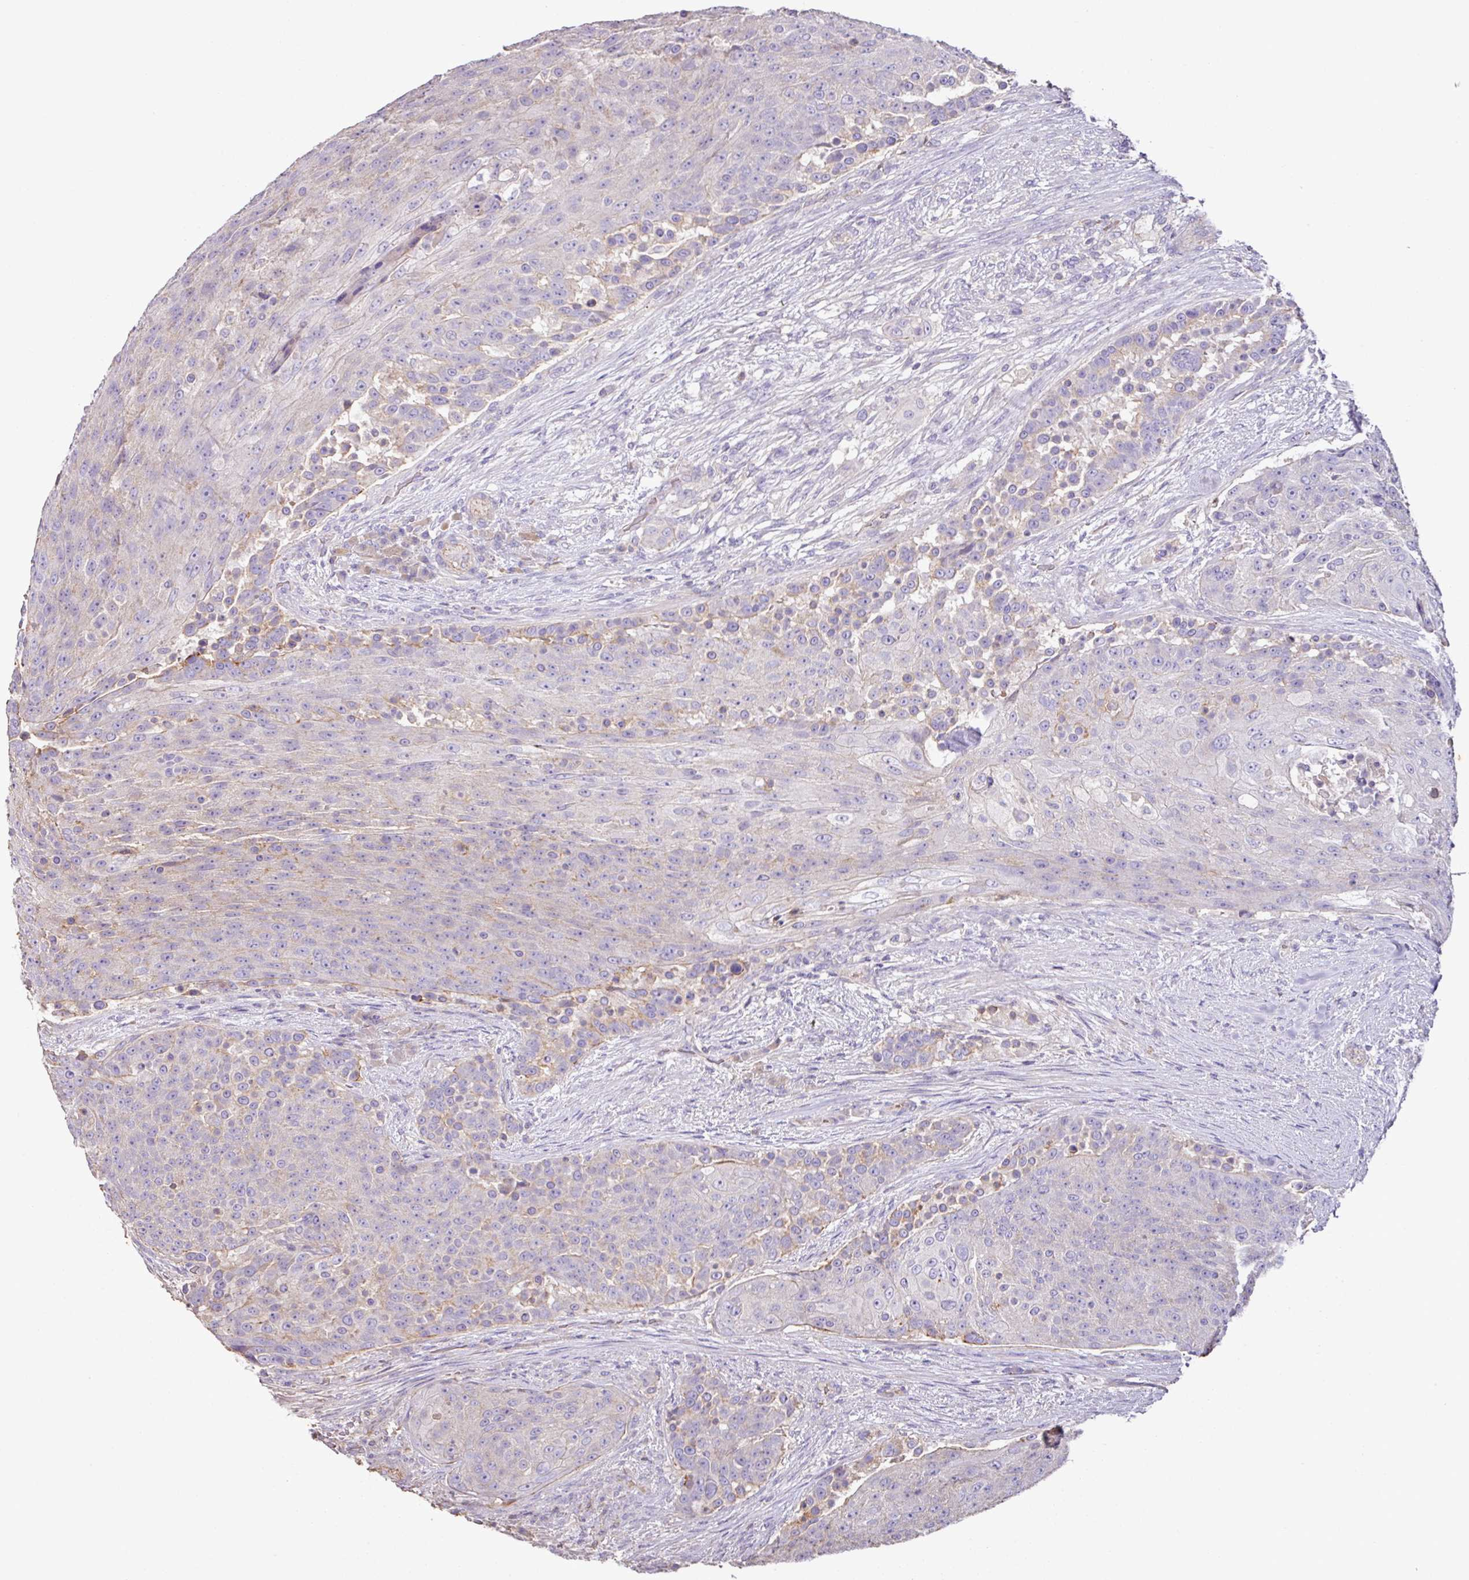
{"staining": {"intensity": "negative", "quantity": "none", "location": "none"}, "tissue": "urothelial cancer", "cell_type": "Tumor cells", "image_type": "cancer", "snomed": [{"axis": "morphology", "description": "Urothelial carcinoma, High grade"}, {"axis": "topography", "description": "Urinary bladder"}], "caption": "Immunohistochemistry (IHC) histopathology image of neoplastic tissue: human urothelial cancer stained with DAB exhibits no significant protein staining in tumor cells.", "gene": "AGR3", "patient": {"sex": "female", "age": 63}}